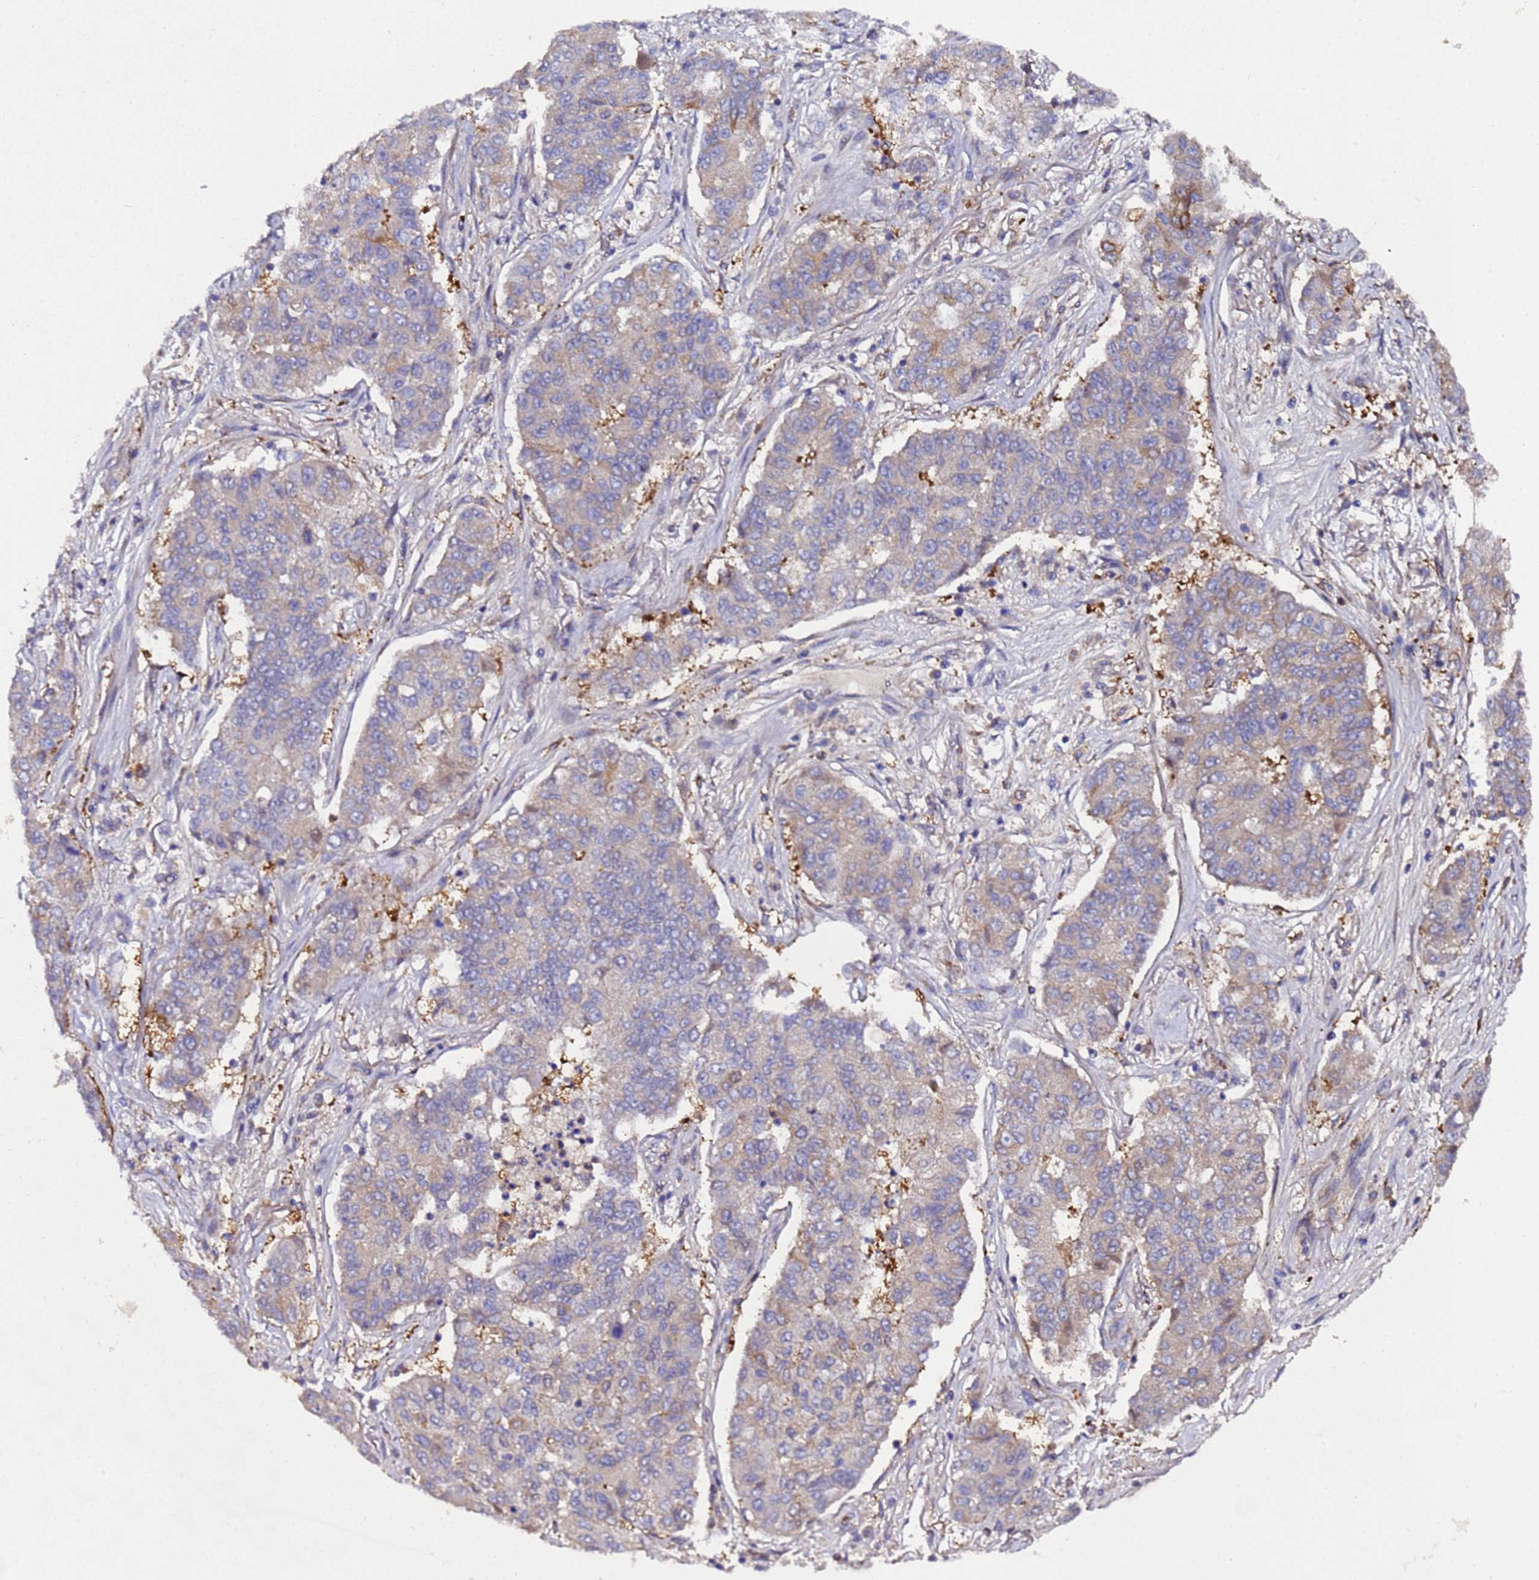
{"staining": {"intensity": "weak", "quantity": "<25%", "location": "cytoplasmic/membranous"}, "tissue": "lung cancer", "cell_type": "Tumor cells", "image_type": "cancer", "snomed": [{"axis": "morphology", "description": "Squamous cell carcinoma, NOS"}, {"axis": "topography", "description": "Lung"}], "caption": "An image of human lung cancer is negative for staining in tumor cells. (Stains: DAB (3,3'-diaminobenzidine) IHC with hematoxylin counter stain, Microscopy: brightfield microscopy at high magnification).", "gene": "MOCS1", "patient": {"sex": "male", "age": 74}}